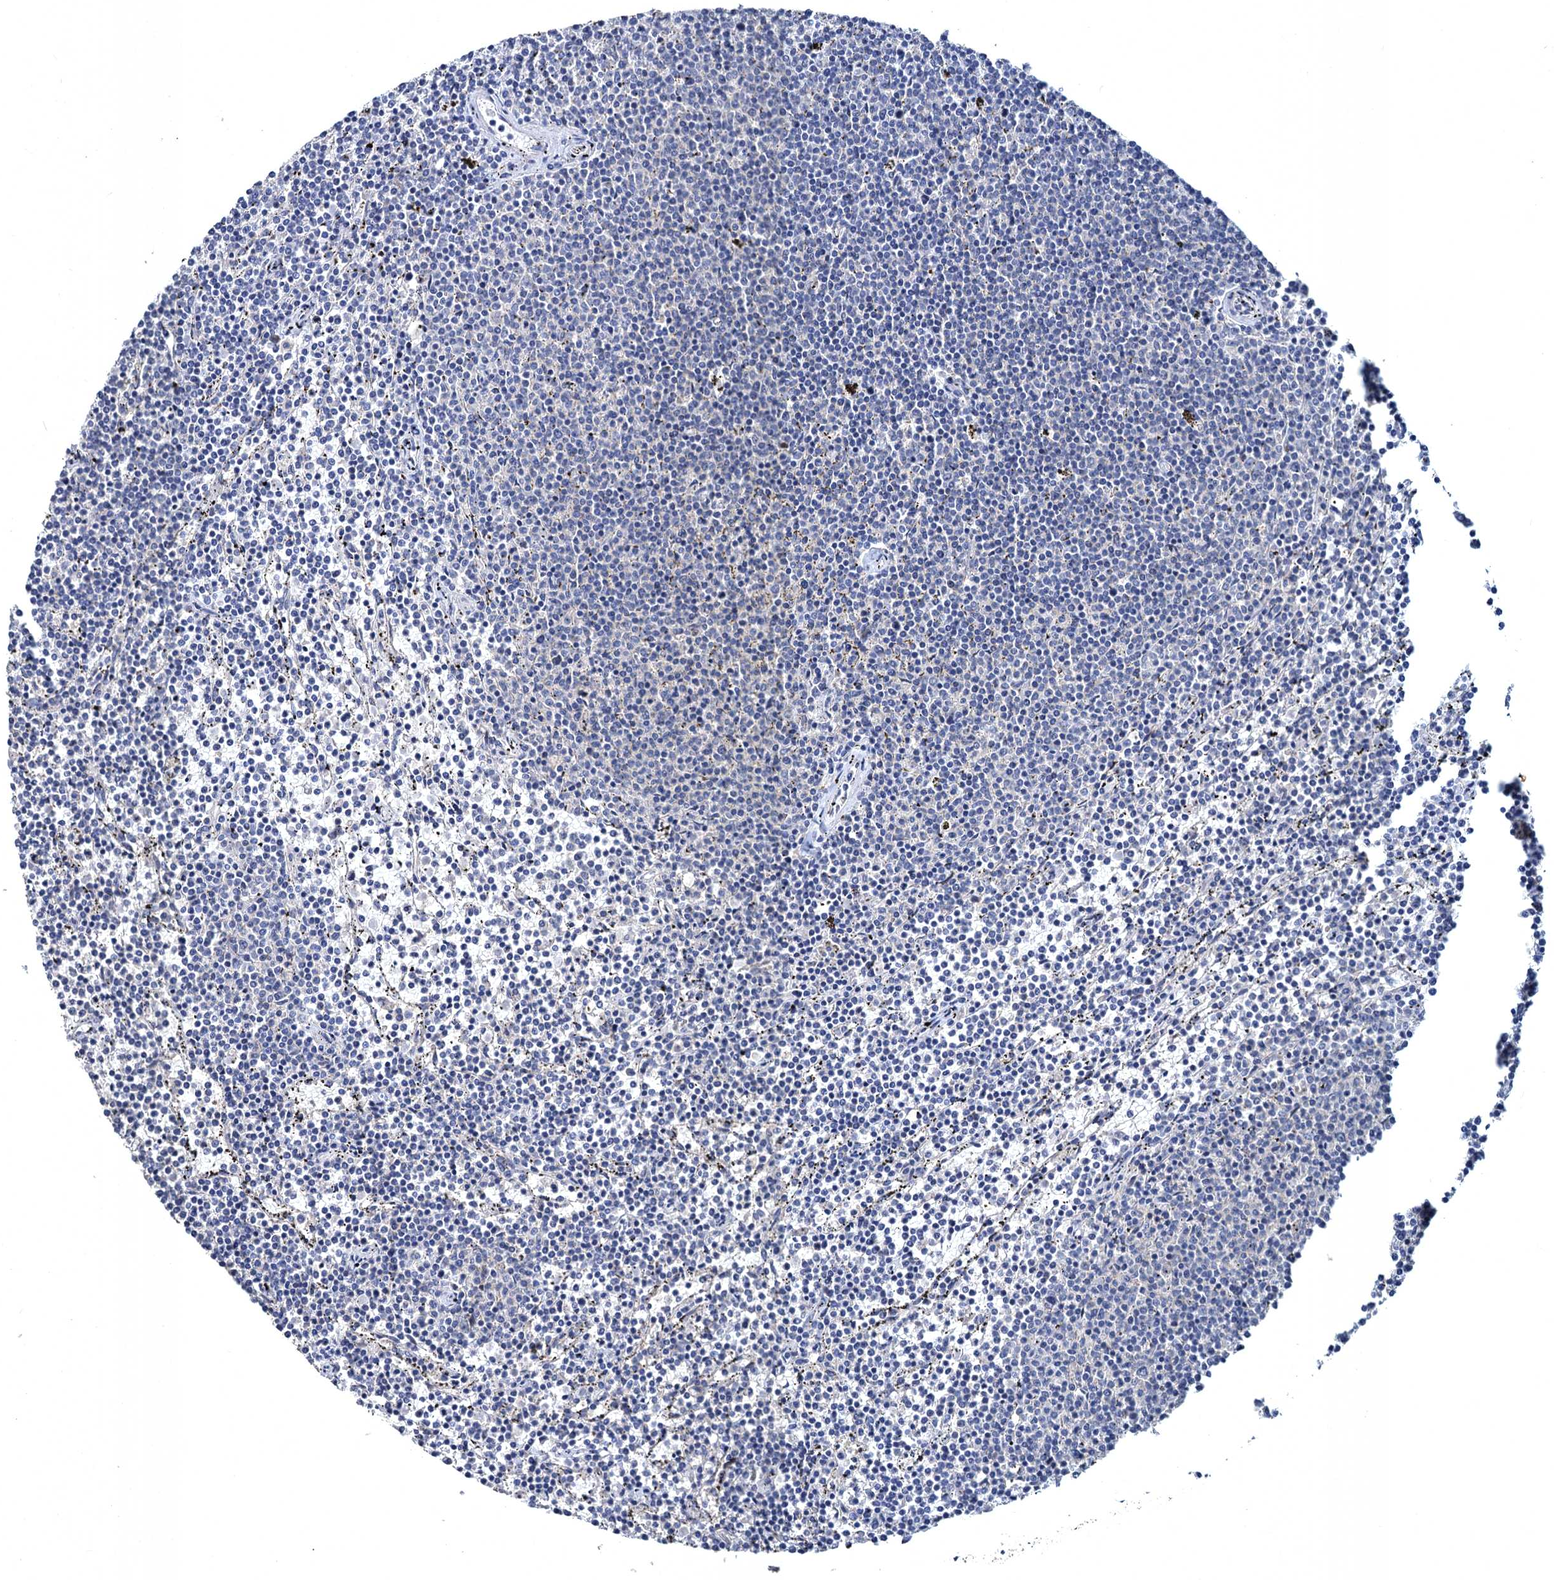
{"staining": {"intensity": "negative", "quantity": "none", "location": "none"}, "tissue": "lymphoma", "cell_type": "Tumor cells", "image_type": "cancer", "snomed": [{"axis": "morphology", "description": "Malignant lymphoma, non-Hodgkin's type, Low grade"}, {"axis": "topography", "description": "Spleen"}], "caption": "Immunohistochemistry (IHC) photomicrograph of lymphoma stained for a protein (brown), which demonstrates no expression in tumor cells. (Immunohistochemistry, brightfield microscopy, high magnification).", "gene": "ATP9A", "patient": {"sex": "female", "age": 50}}